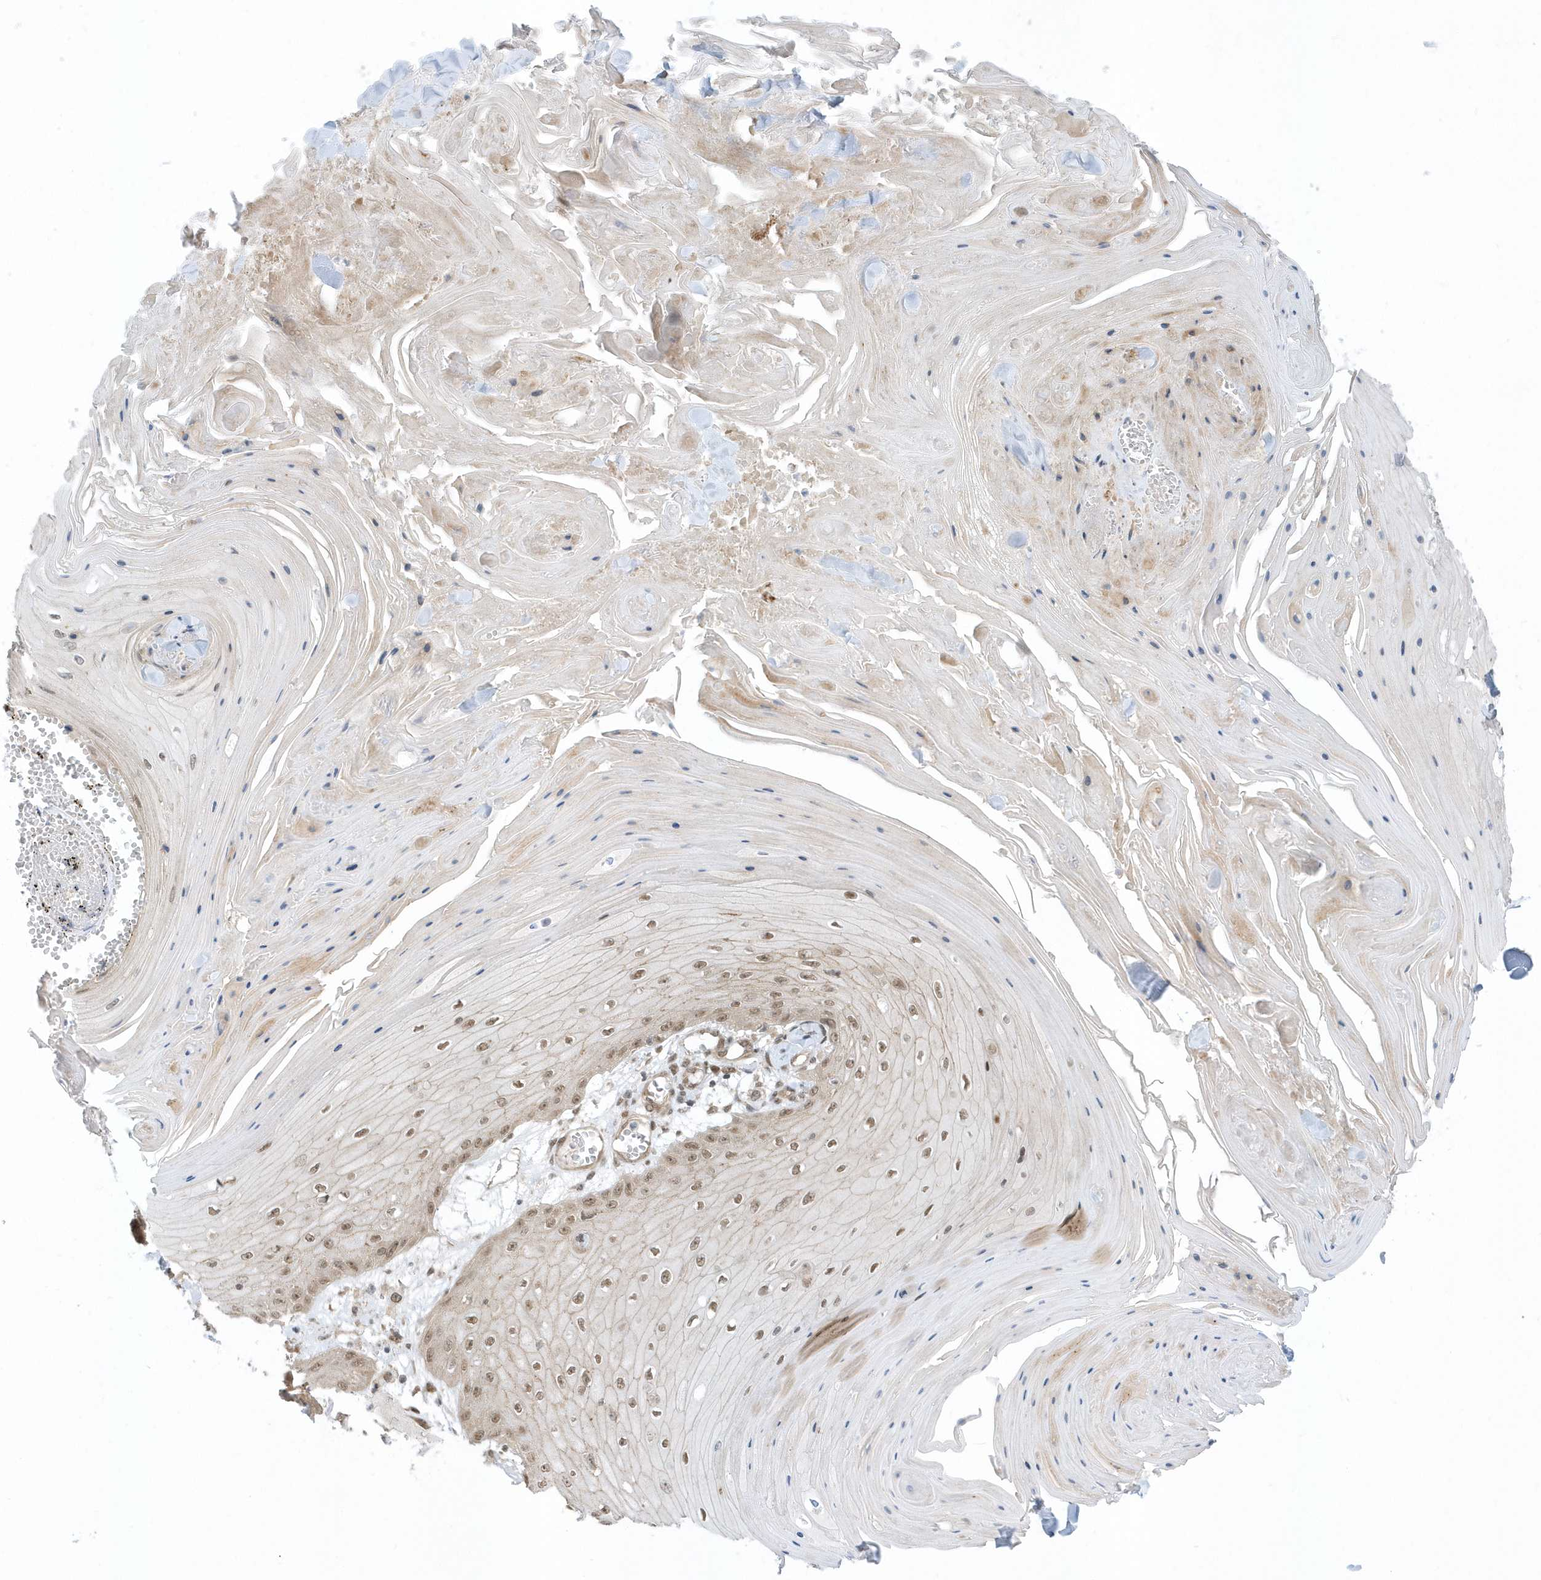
{"staining": {"intensity": "moderate", "quantity": ">75%", "location": "nuclear"}, "tissue": "skin cancer", "cell_type": "Tumor cells", "image_type": "cancer", "snomed": [{"axis": "morphology", "description": "Squamous cell carcinoma, NOS"}, {"axis": "topography", "description": "Skin"}], "caption": "Protein analysis of skin cancer (squamous cell carcinoma) tissue reveals moderate nuclear expression in about >75% of tumor cells. (Stains: DAB in brown, nuclei in blue, Microscopy: brightfield microscopy at high magnification).", "gene": "USP53", "patient": {"sex": "male", "age": 74}}